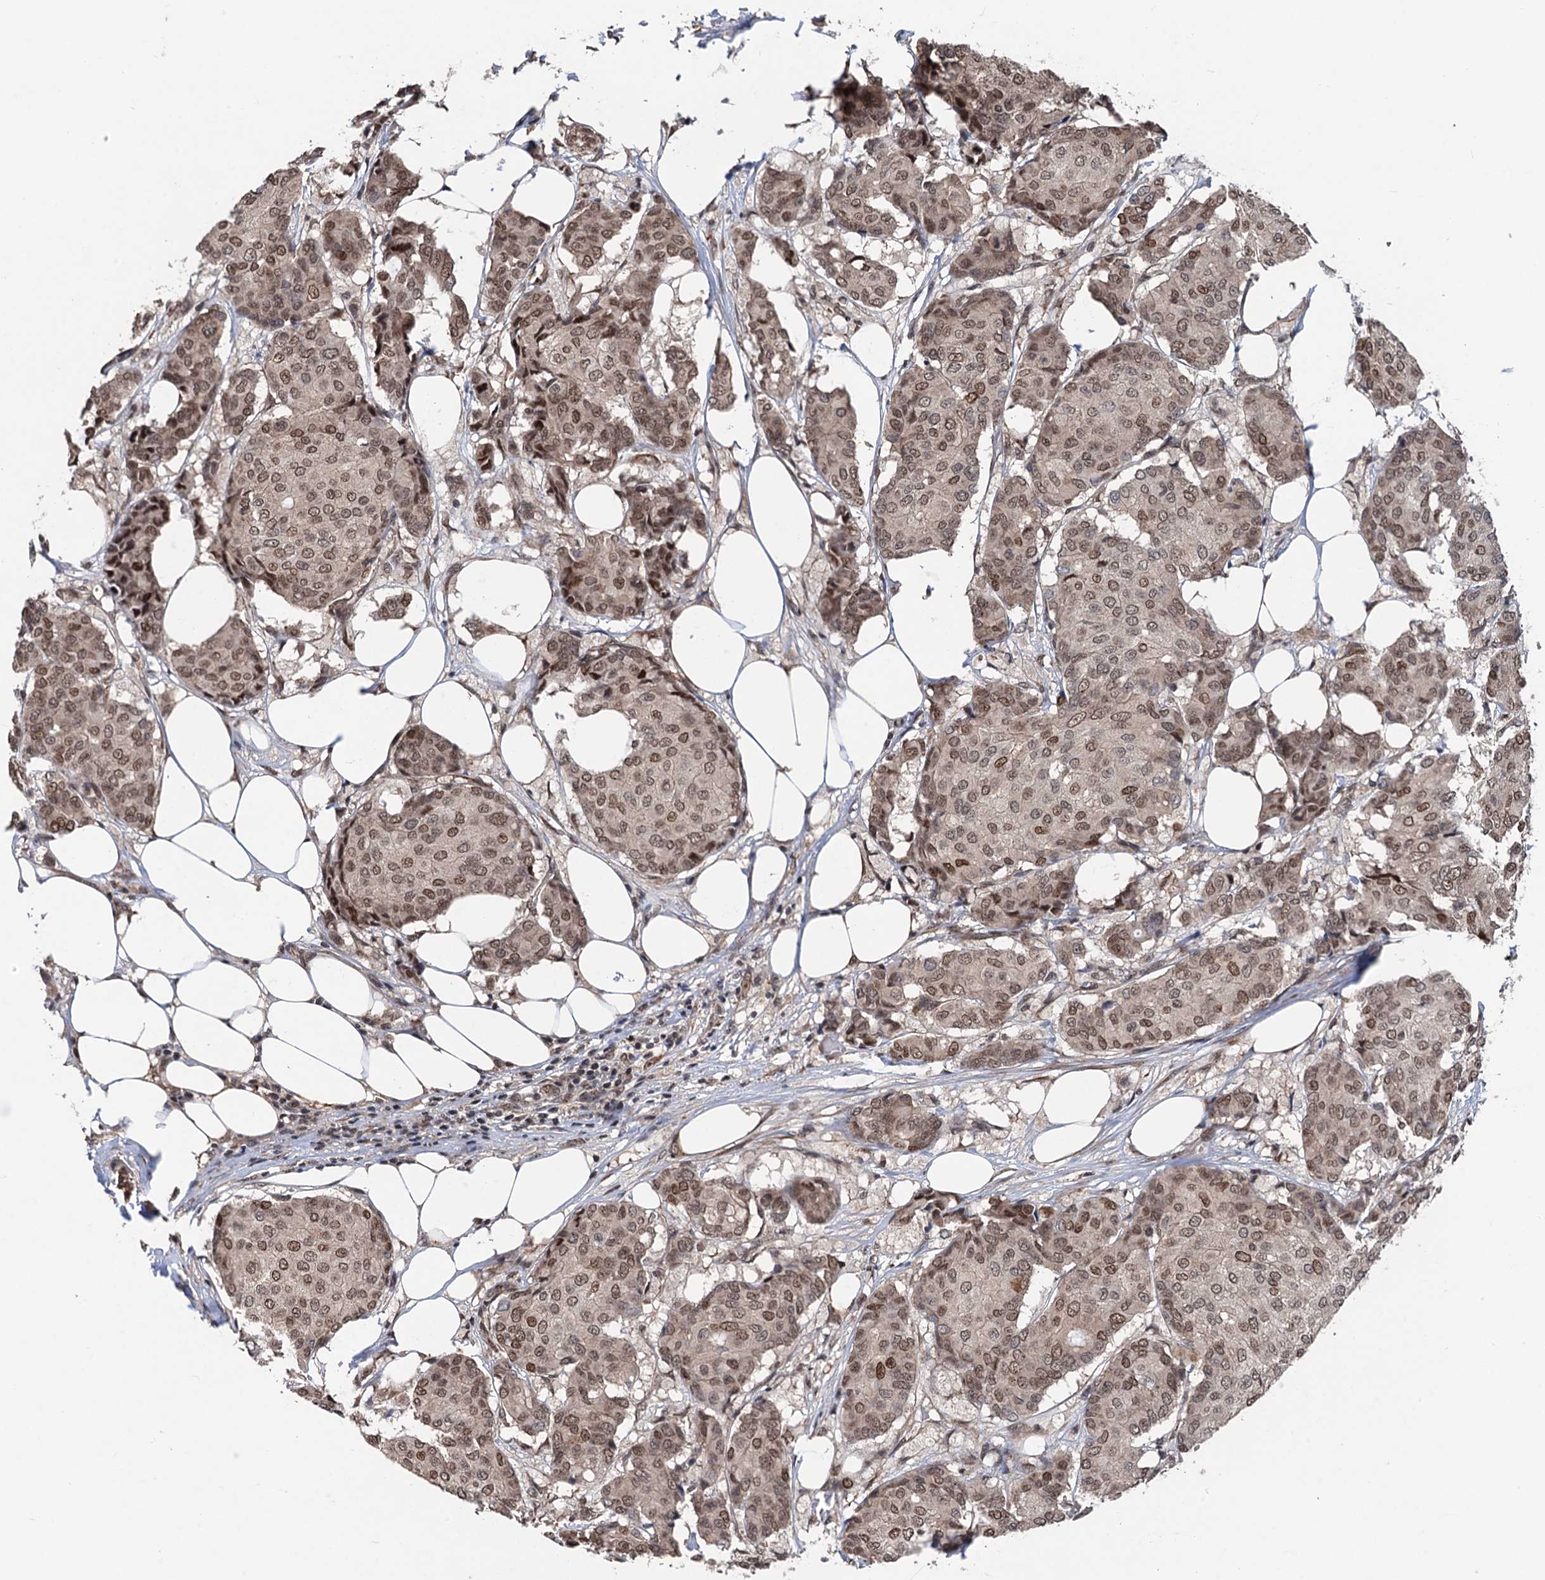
{"staining": {"intensity": "moderate", "quantity": ">75%", "location": "nuclear"}, "tissue": "breast cancer", "cell_type": "Tumor cells", "image_type": "cancer", "snomed": [{"axis": "morphology", "description": "Duct carcinoma"}, {"axis": "topography", "description": "Breast"}], "caption": "About >75% of tumor cells in breast cancer (invasive ductal carcinoma) display moderate nuclear protein positivity as visualized by brown immunohistochemical staining.", "gene": "RASSF4", "patient": {"sex": "female", "age": 75}}